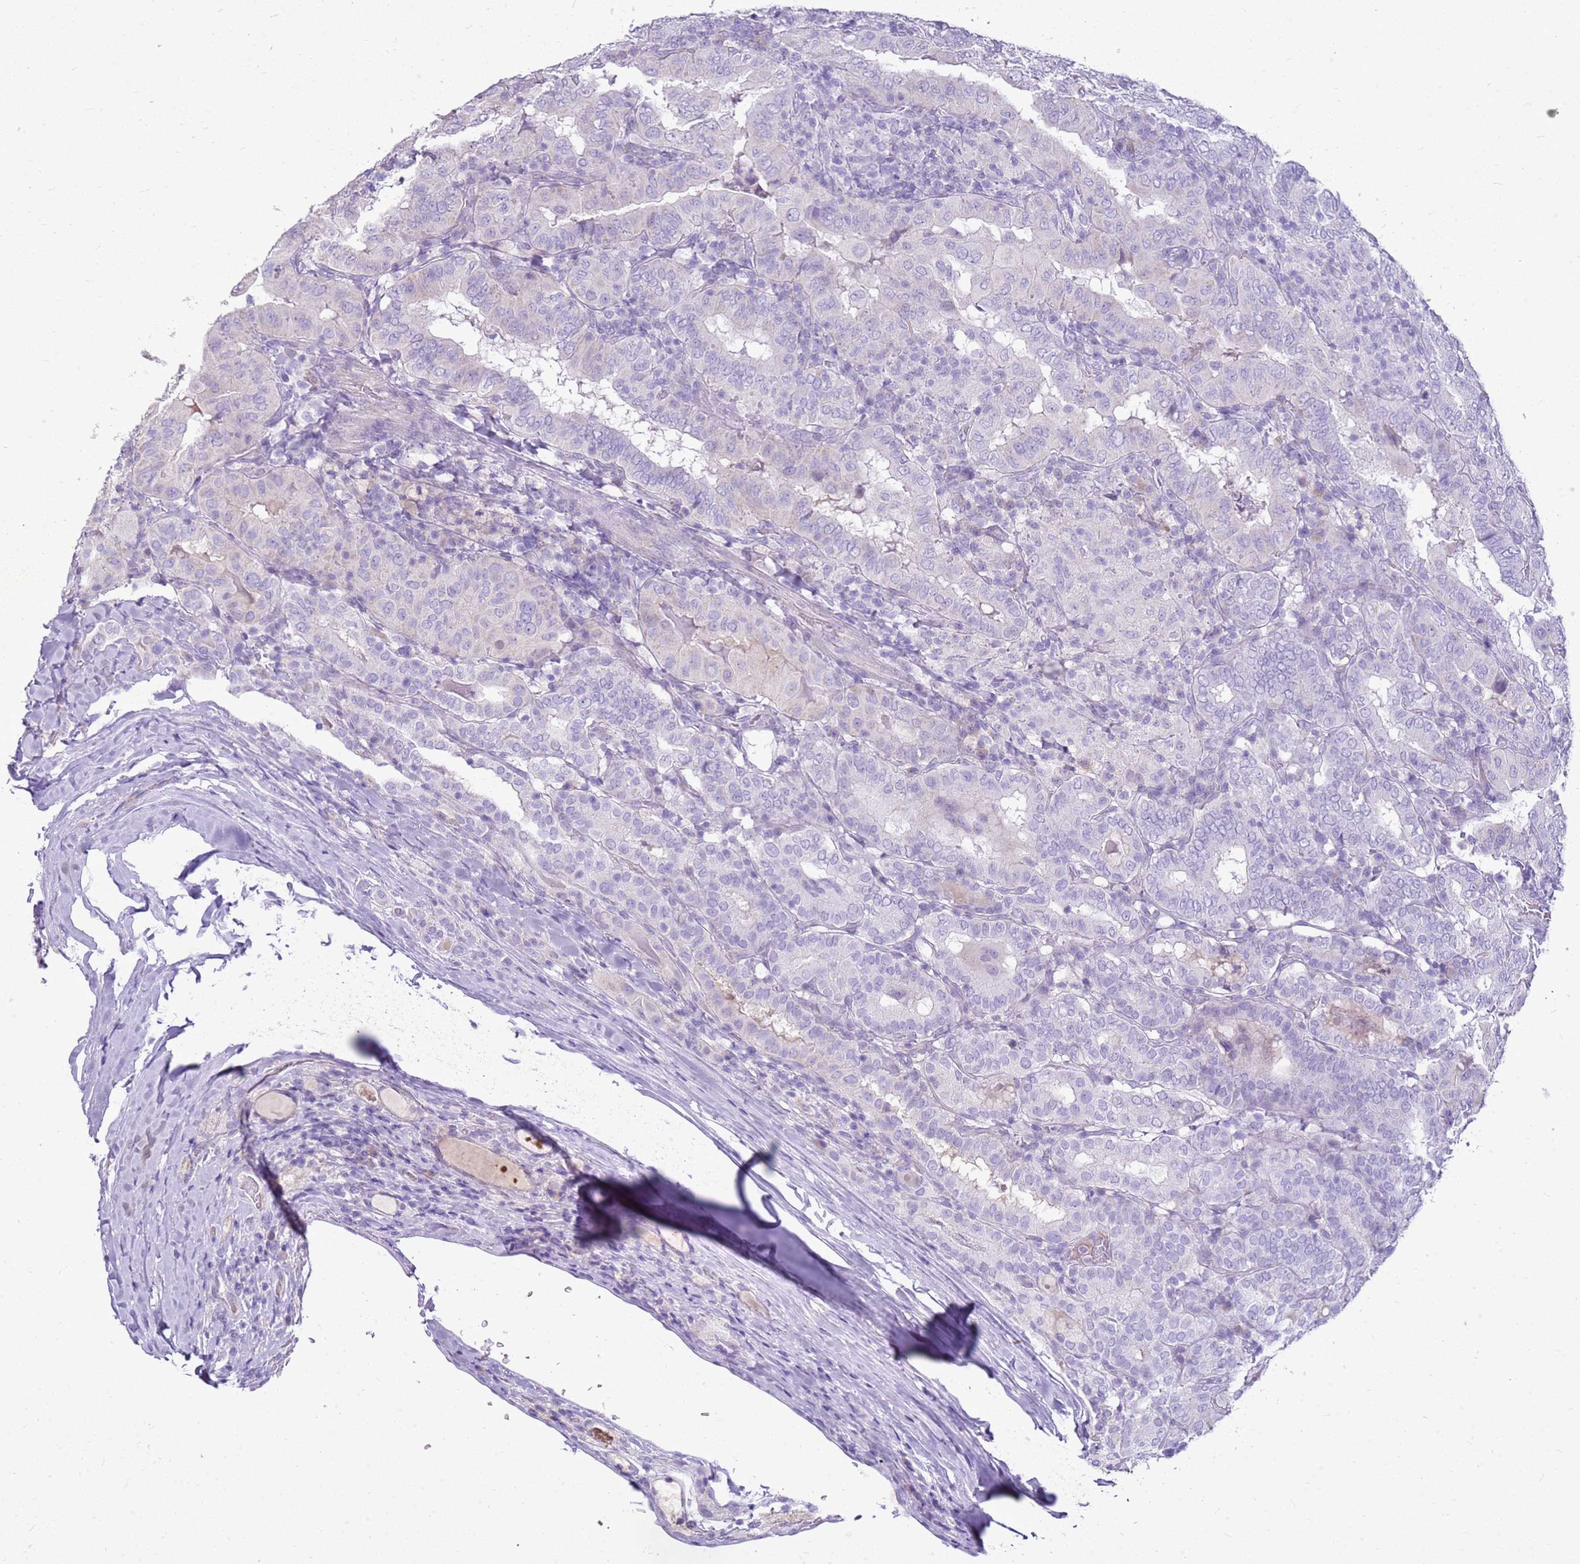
{"staining": {"intensity": "negative", "quantity": "none", "location": "none"}, "tissue": "thyroid cancer", "cell_type": "Tumor cells", "image_type": "cancer", "snomed": [{"axis": "morphology", "description": "Papillary adenocarcinoma, NOS"}, {"axis": "topography", "description": "Thyroid gland"}], "caption": "Immunohistochemical staining of thyroid cancer exhibits no significant positivity in tumor cells. (DAB (3,3'-diaminobenzidine) IHC visualized using brightfield microscopy, high magnification).", "gene": "FABP2", "patient": {"sex": "female", "age": 72}}